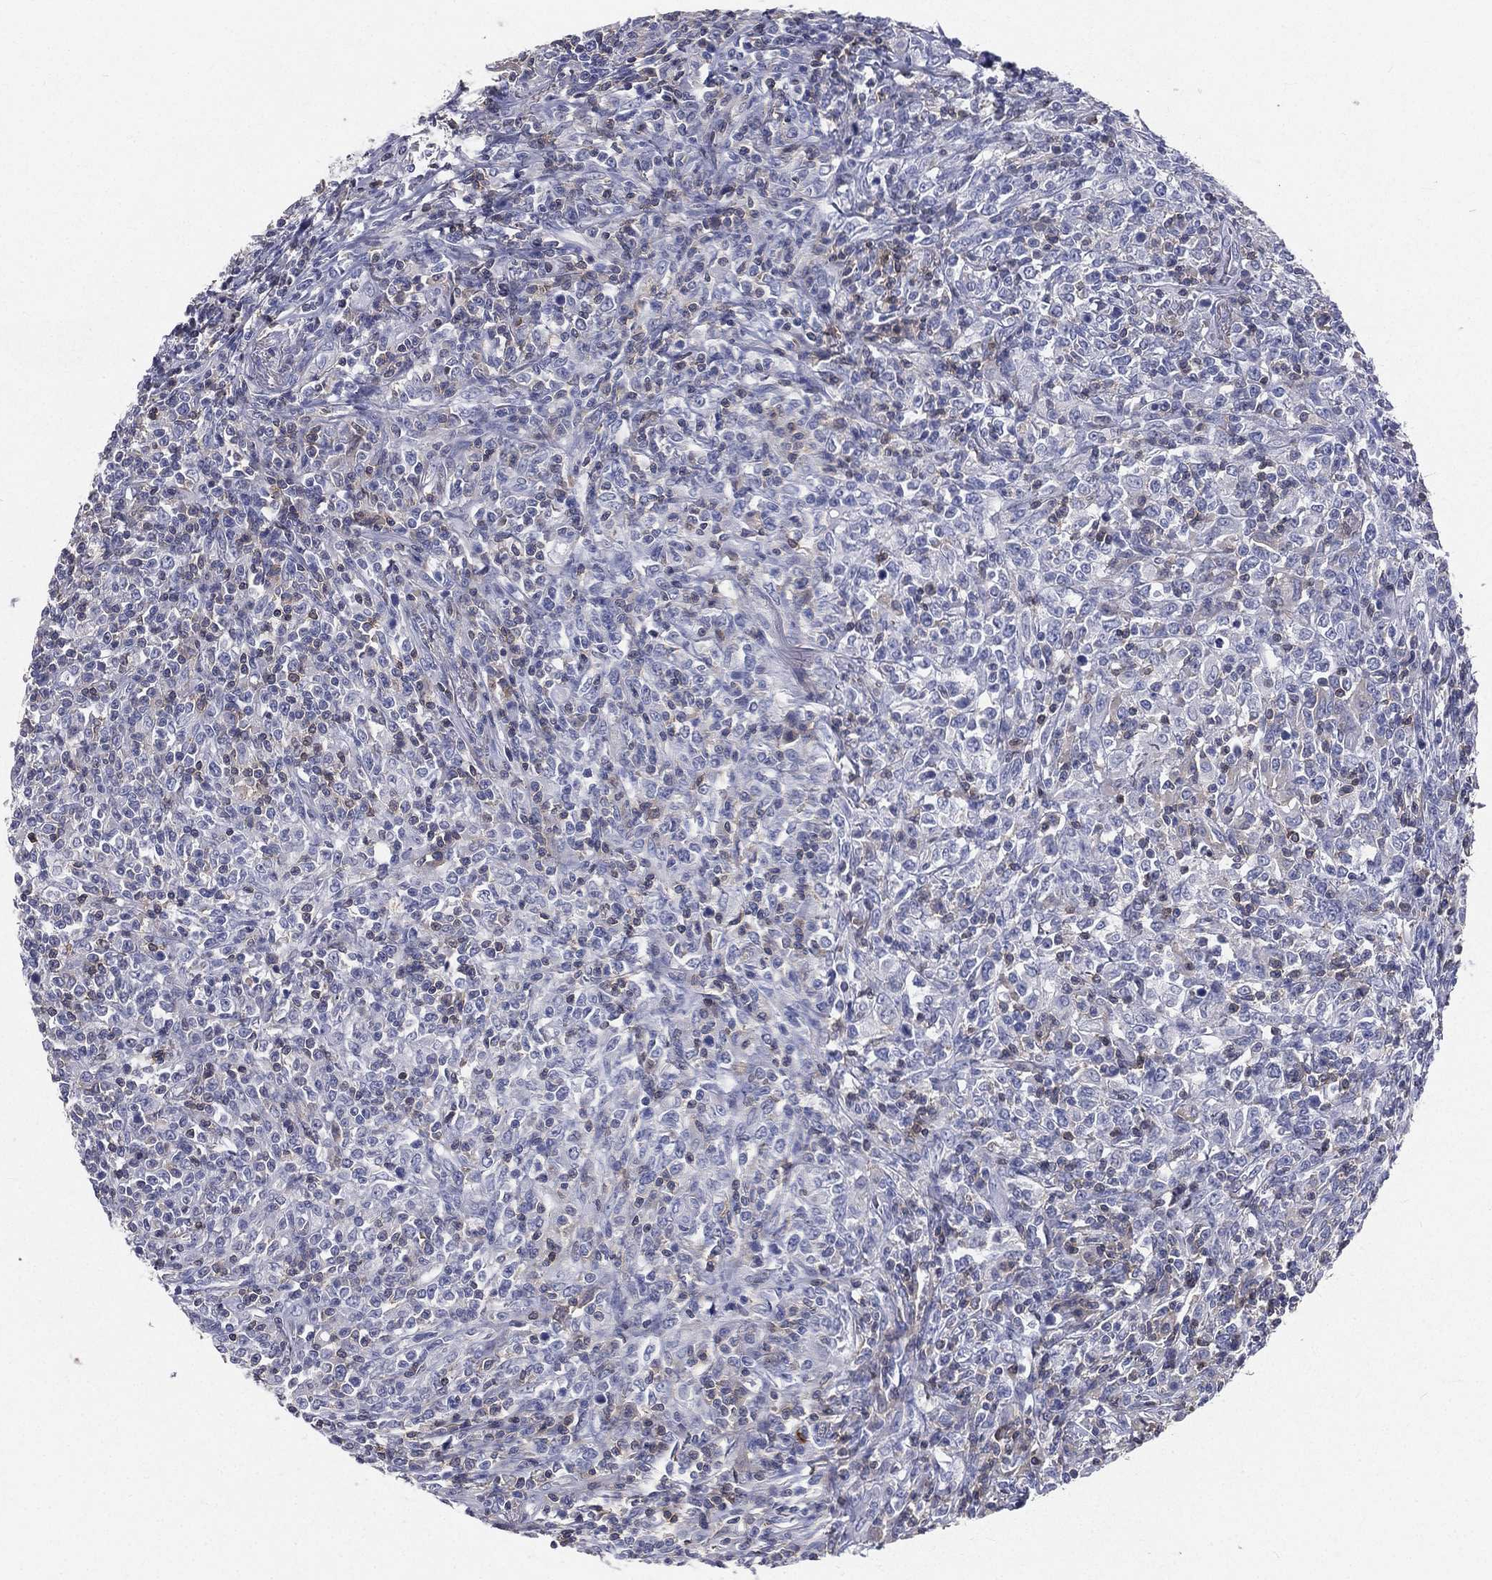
{"staining": {"intensity": "negative", "quantity": "none", "location": "none"}, "tissue": "lymphoma", "cell_type": "Tumor cells", "image_type": "cancer", "snomed": [{"axis": "morphology", "description": "Malignant lymphoma, non-Hodgkin's type, High grade"}, {"axis": "topography", "description": "Lung"}], "caption": "A micrograph of human malignant lymphoma, non-Hodgkin's type (high-grade) is negative for staining in tumor cells.", "gene": "CD3D", "patient": {"sex": "male", "age": 79}}